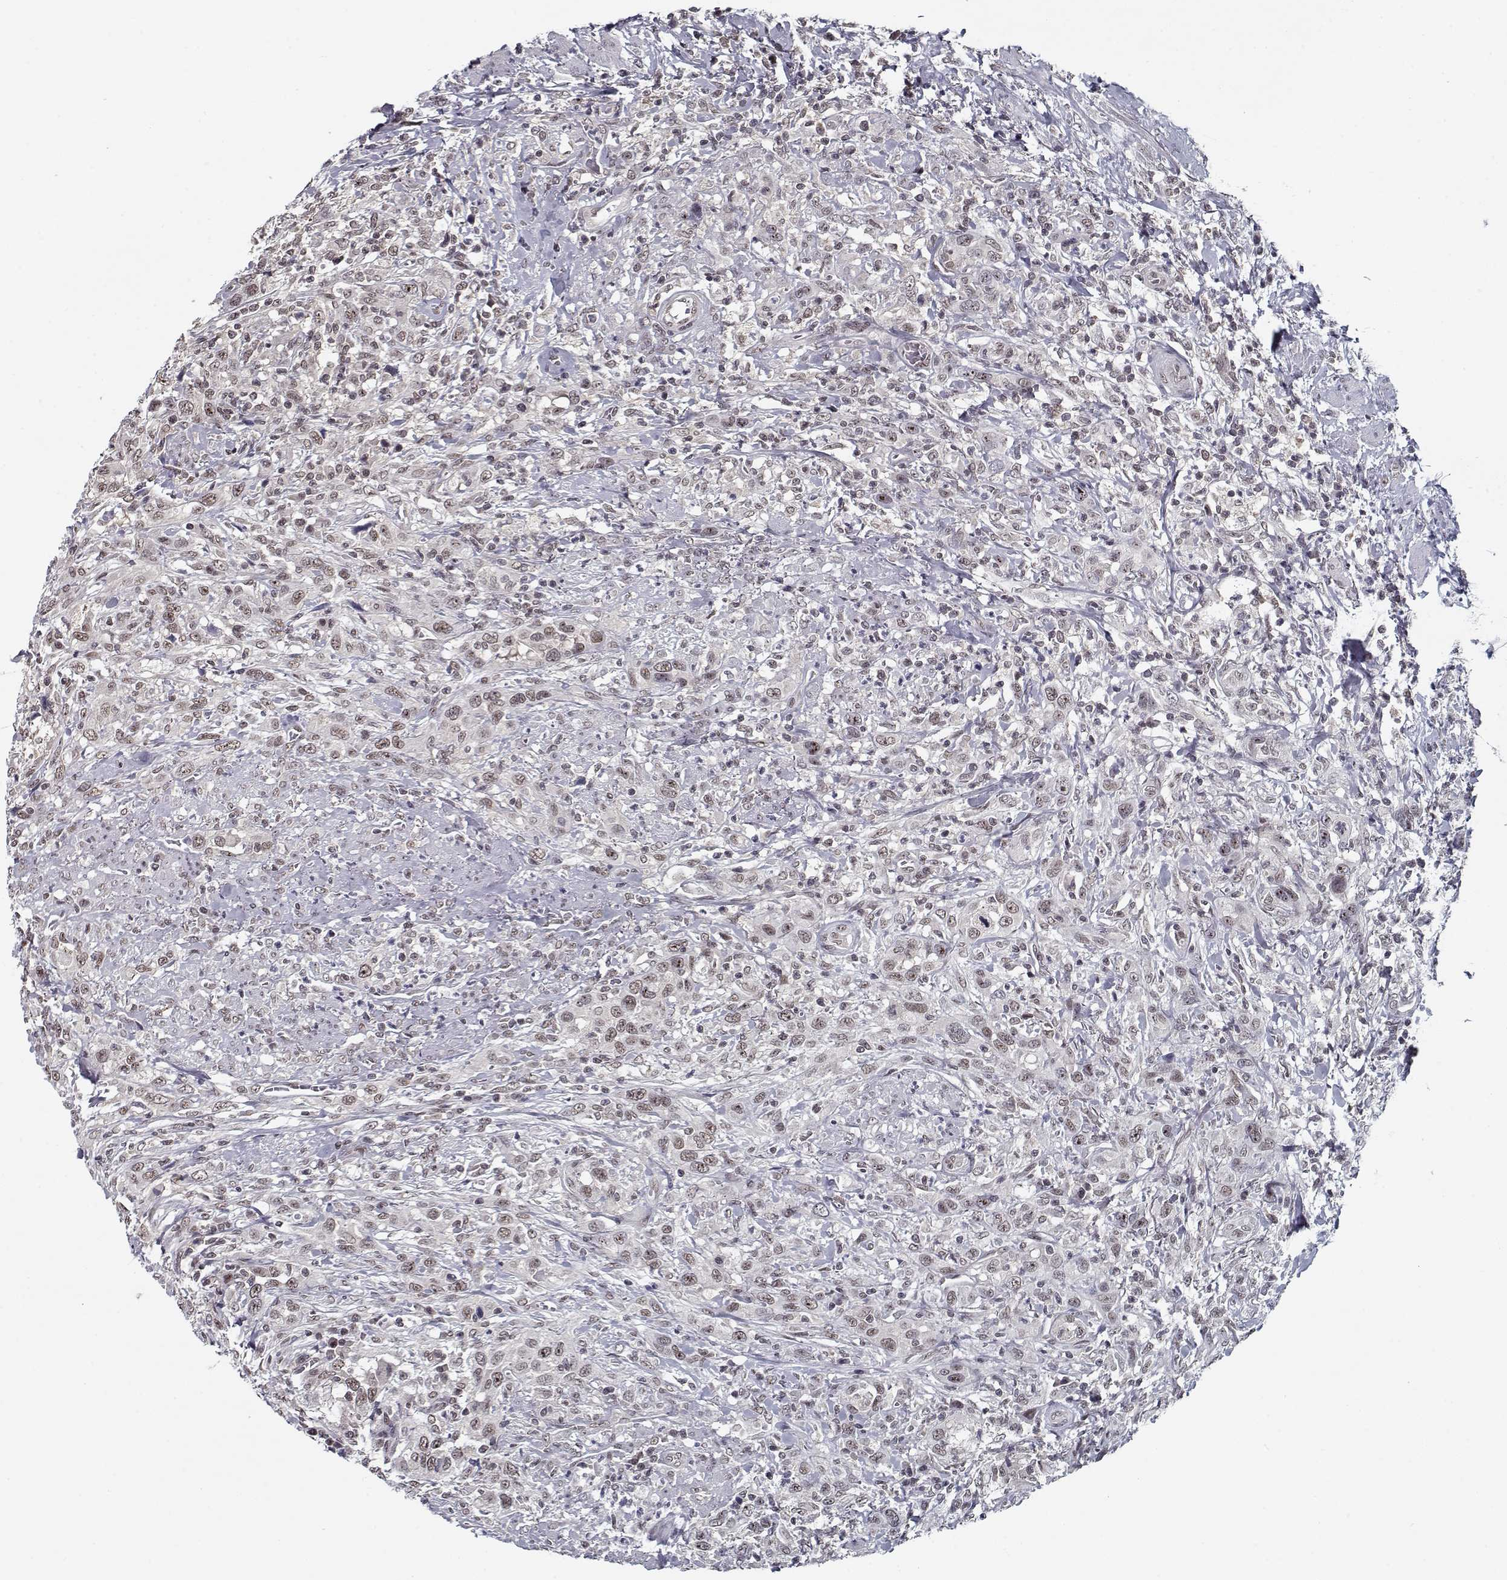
{"staining": {"intensity": "weak", "quantity": ">75%", "location": "nuclear"}, "tissue": "urothelial cancer", "cell_type": "Tumor cells", "image_type": "cancer", "snomed": [{"axis": "morphology", "description": "Urothelial carcinoma, NOS"}, {"axis": "morphology", "description": "Urothelial carcinoma, High grade"}, {"axis": "topography", "description": "Urinary bladder"}], "caption": "High-power microscopy captured an immunohistochemistry histopathology image of high-grade urothelial carcinoma, revealing weak nuclear positivity in approximately >75% of tumor cells.", "gene": "TESPA1", "patient": {"sex": "female", "age": 64}}